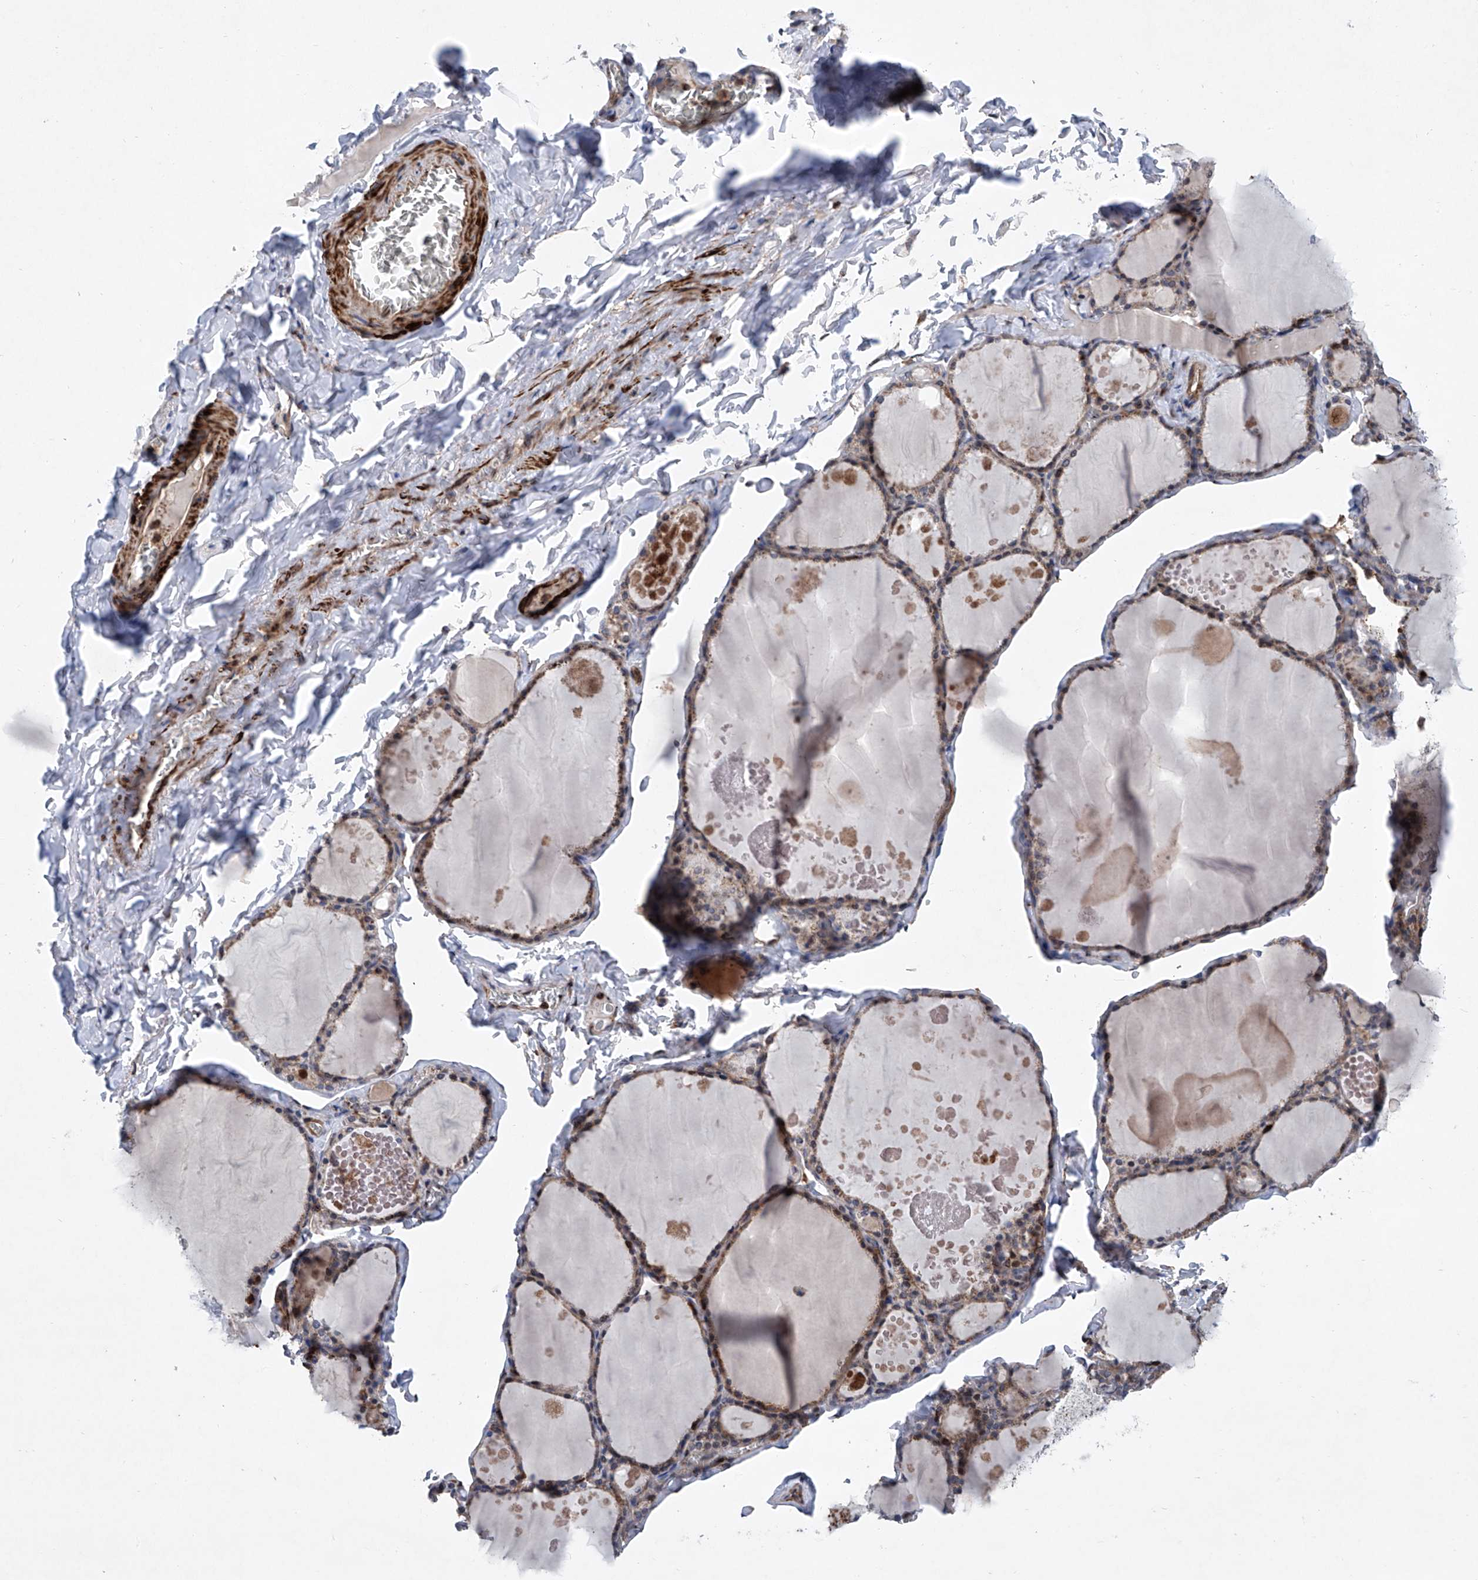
{"staining": {"intensity": "weak", "quantity": ">75%", "location": "cytoplasmic/membranous"}, "tissue": "thyroid gland", "cell_type": "Glandular cells", "image_type": "normal", "snomed": [{"axis": "morphology", "description": "Normal tissue, NOS"}, {"axis": "topography", "description": "Thyroid gland"}], "caption": "This is a photomicrograph of immunohistochemistry staining of normal thyroid gland, which shows weak staining in the cytoplasmic/membranous of glandular cells.", "gene": "NT5C3A", "patient": {"sex": "male", "age": 56}}